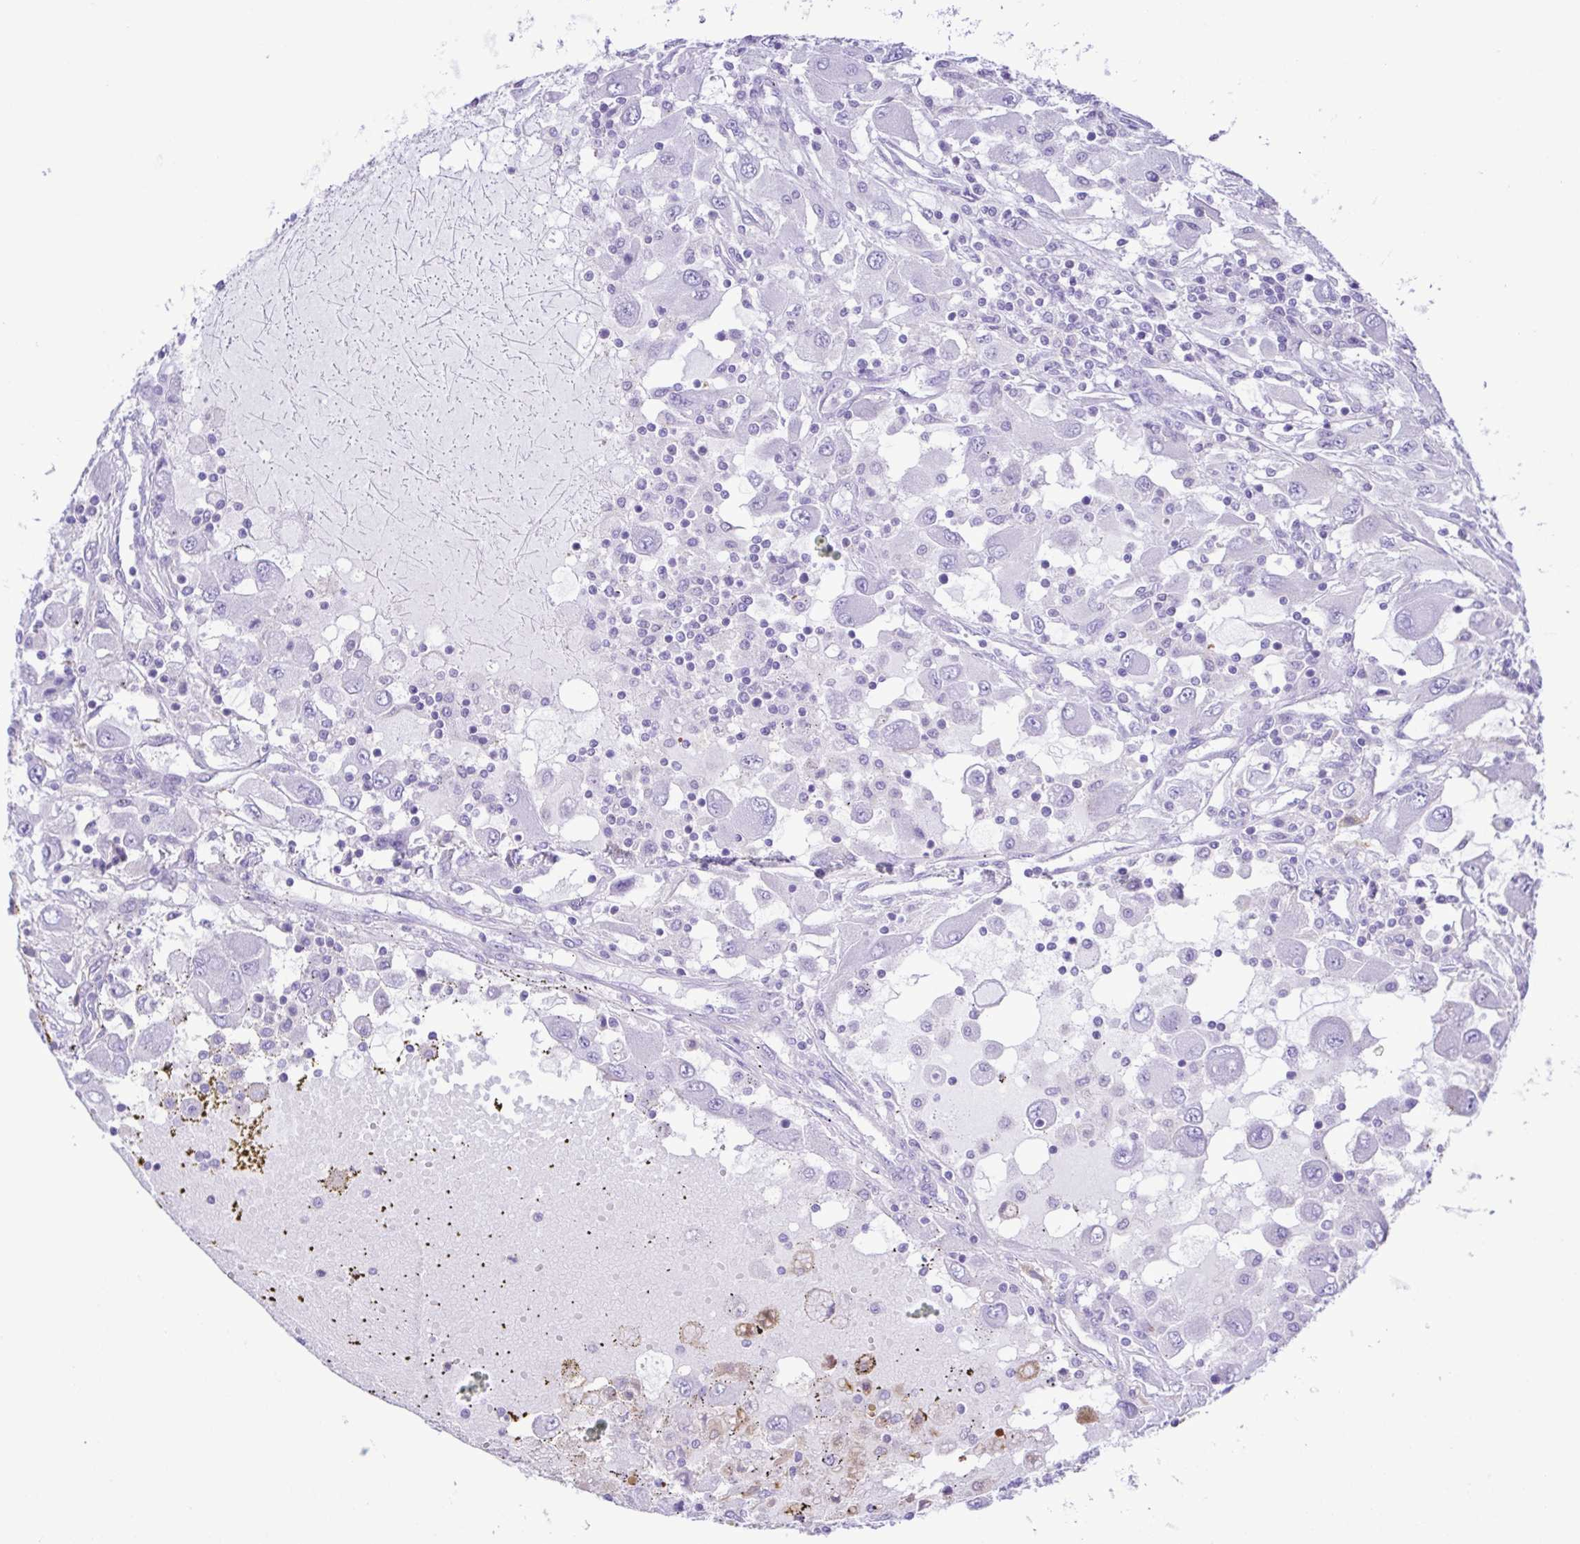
{"staining": {"intensity": "negative", "quantity": "none", "location": "none"}, "tissue": "renal cancer", "cell_type": "Tumor cells", "image_type": "cancer", "snomed": [{"axis": "morphology", "description": "Adenocarcinoma, NOS"}, {"axis": "topography", "description": "Kidney"}], "caption": "High power microscopy photomicrograph of an immunohistochemistry histopathology image of adenocarcinoma (renal), revealing no significant expression in tumor cells.", "gene": "CYP17A1", "patient": {"sex": "female", "age": 67}}